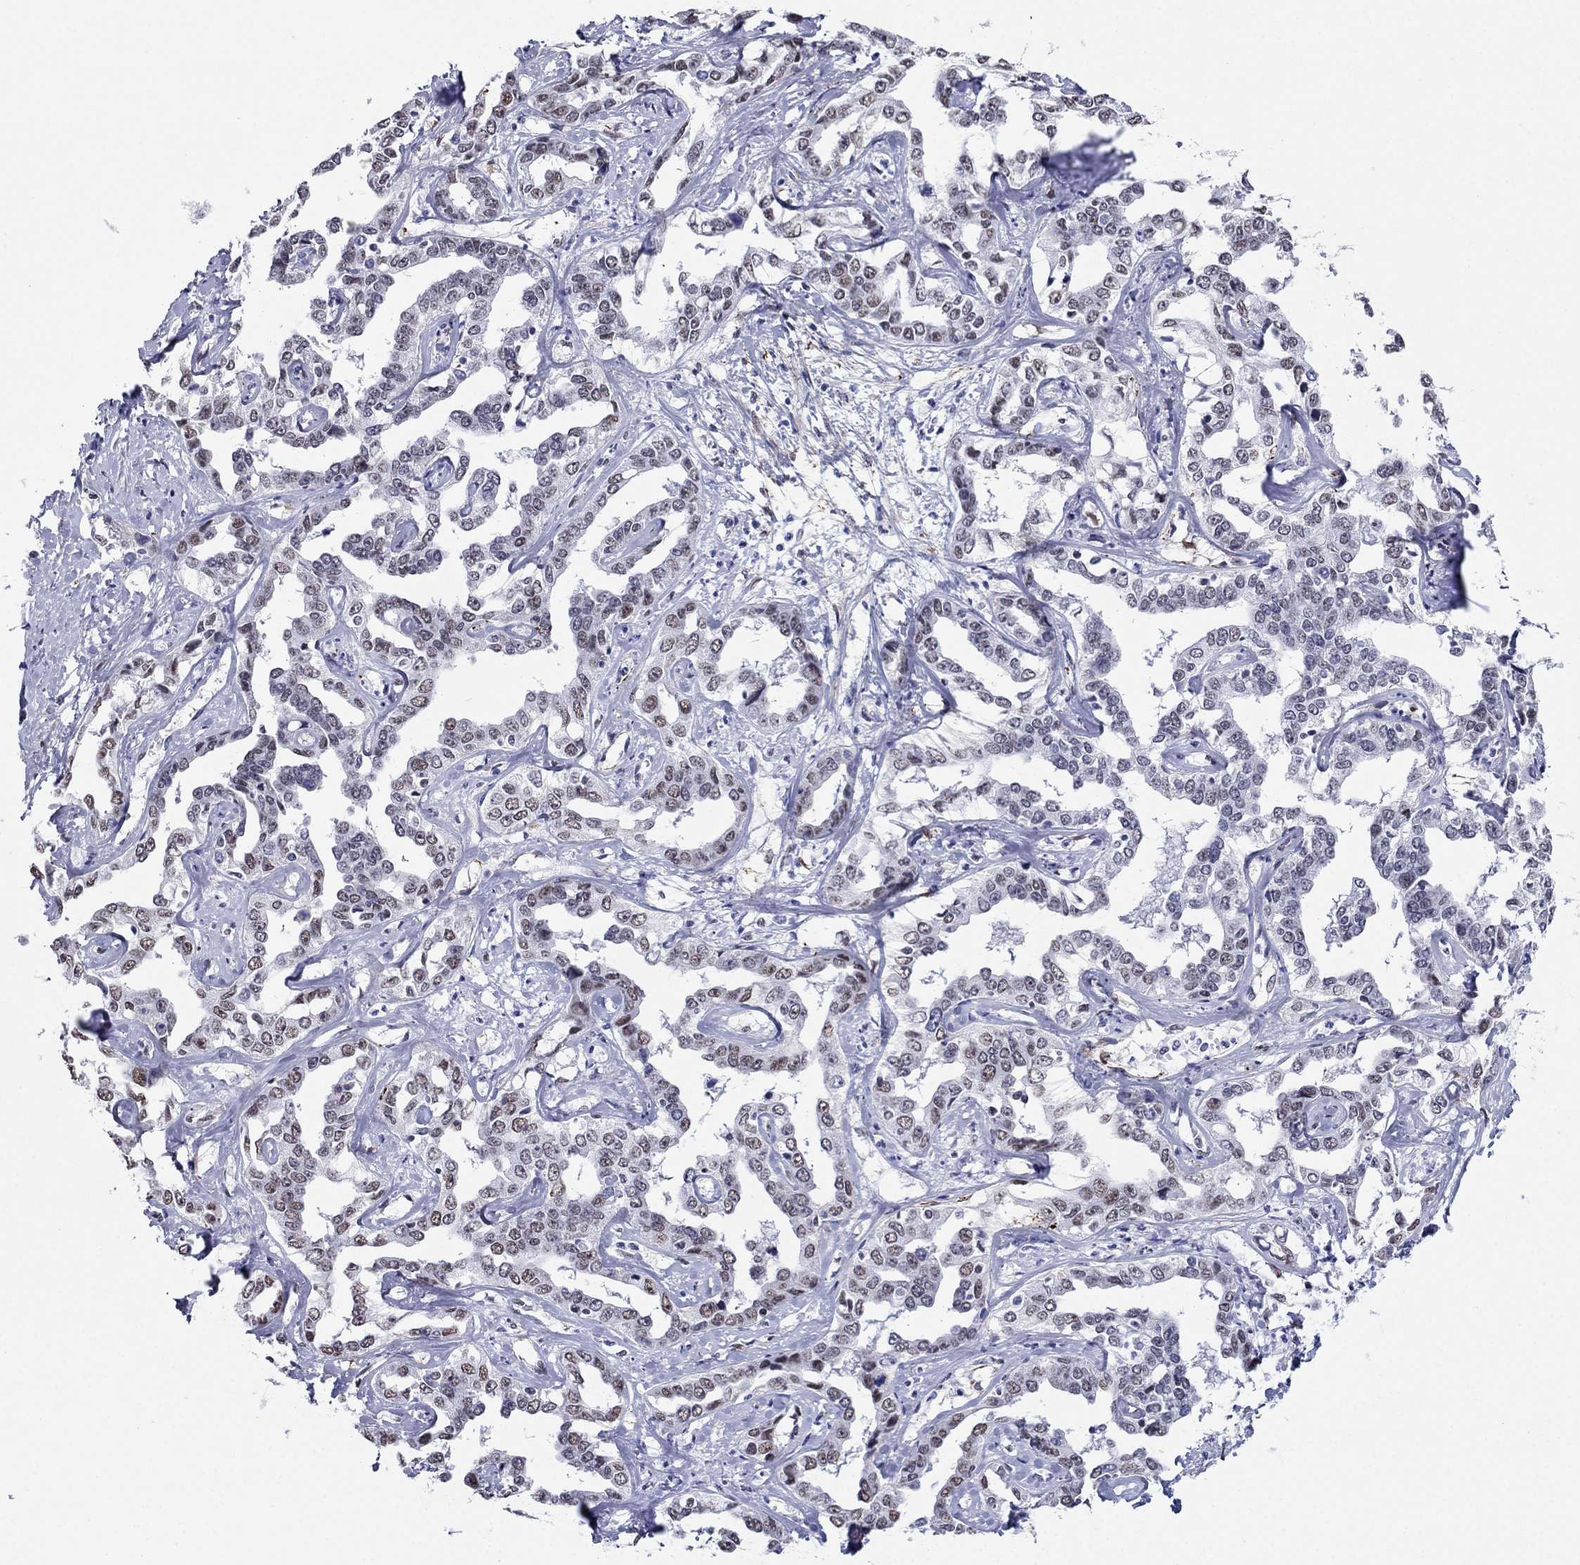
{"staining": {"intensity": "weak", "quantity": "25%-75%", "location": "nuclear"}, "tissue": "liver cancer", "cell_type": "Tumor cells", "image_type": "cancer", "snomed": [{"axis": "morphology", "description": "Cholangiocarcinoma"}, {"axis": "topography", "description": "Liver"}], "caption": "Liver cancer stained with a brown dye reveals weak nuclear positive staining in about 25%-75% of tumor cells.", "gene": "PPM1G", "patient": {"sex": "male", "age": 59}}